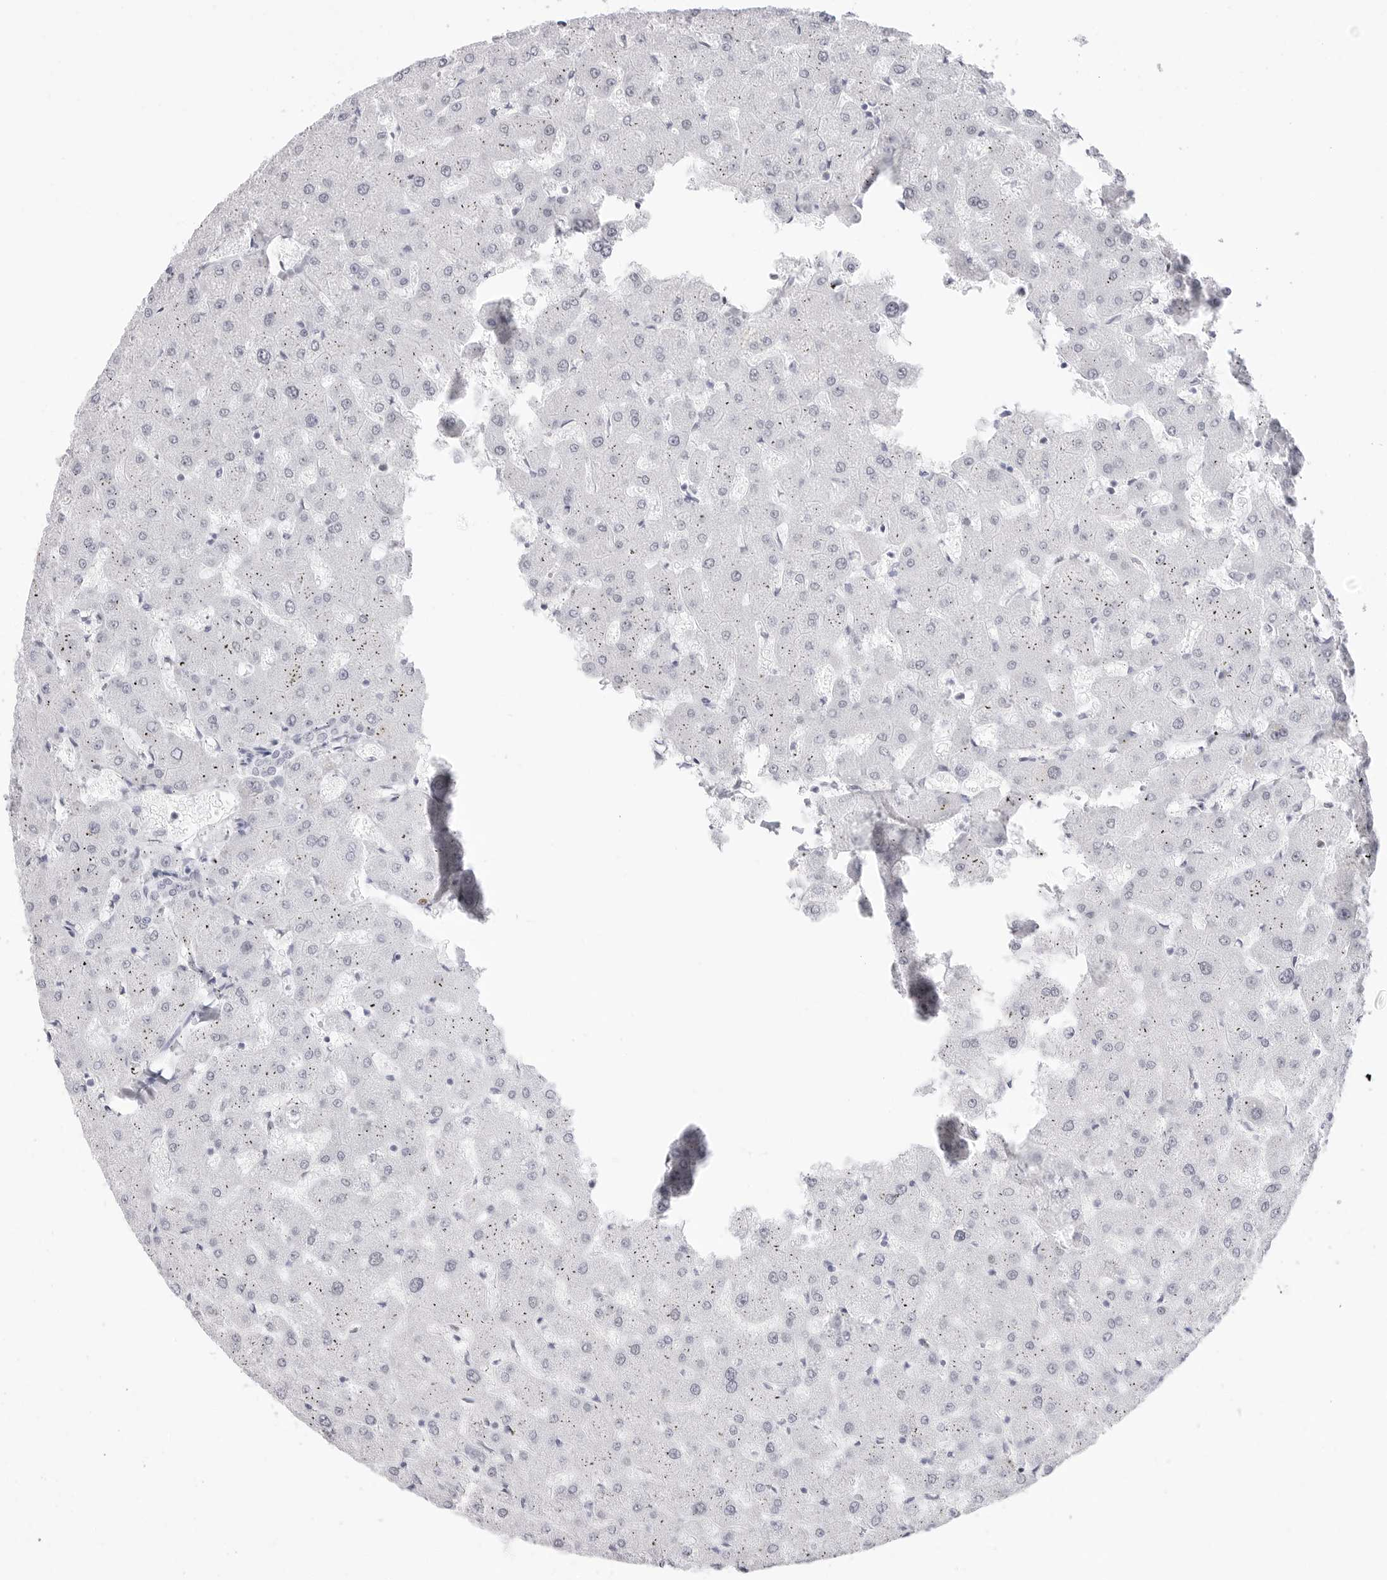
{"staining": {"intensity": "negative", "quantity": "none", "location": "none"}, "tissue": "liver", "cell_type": "Cholangiocytes", "image_type": "normal", "snomed": [{"axis": "morphology", "description": "Normal tissue, NOS"}, {"axis": "topography", "description": "Liver"}], "caption": "The immunohistochemistry image has no significant staining in cholangiocytes of liver. (Brightfield microscopy of DAB immunohistochemistry (IHC) at high magnification).", "gene": "NASP", "patient": {"sex": "female", "age": 63}}